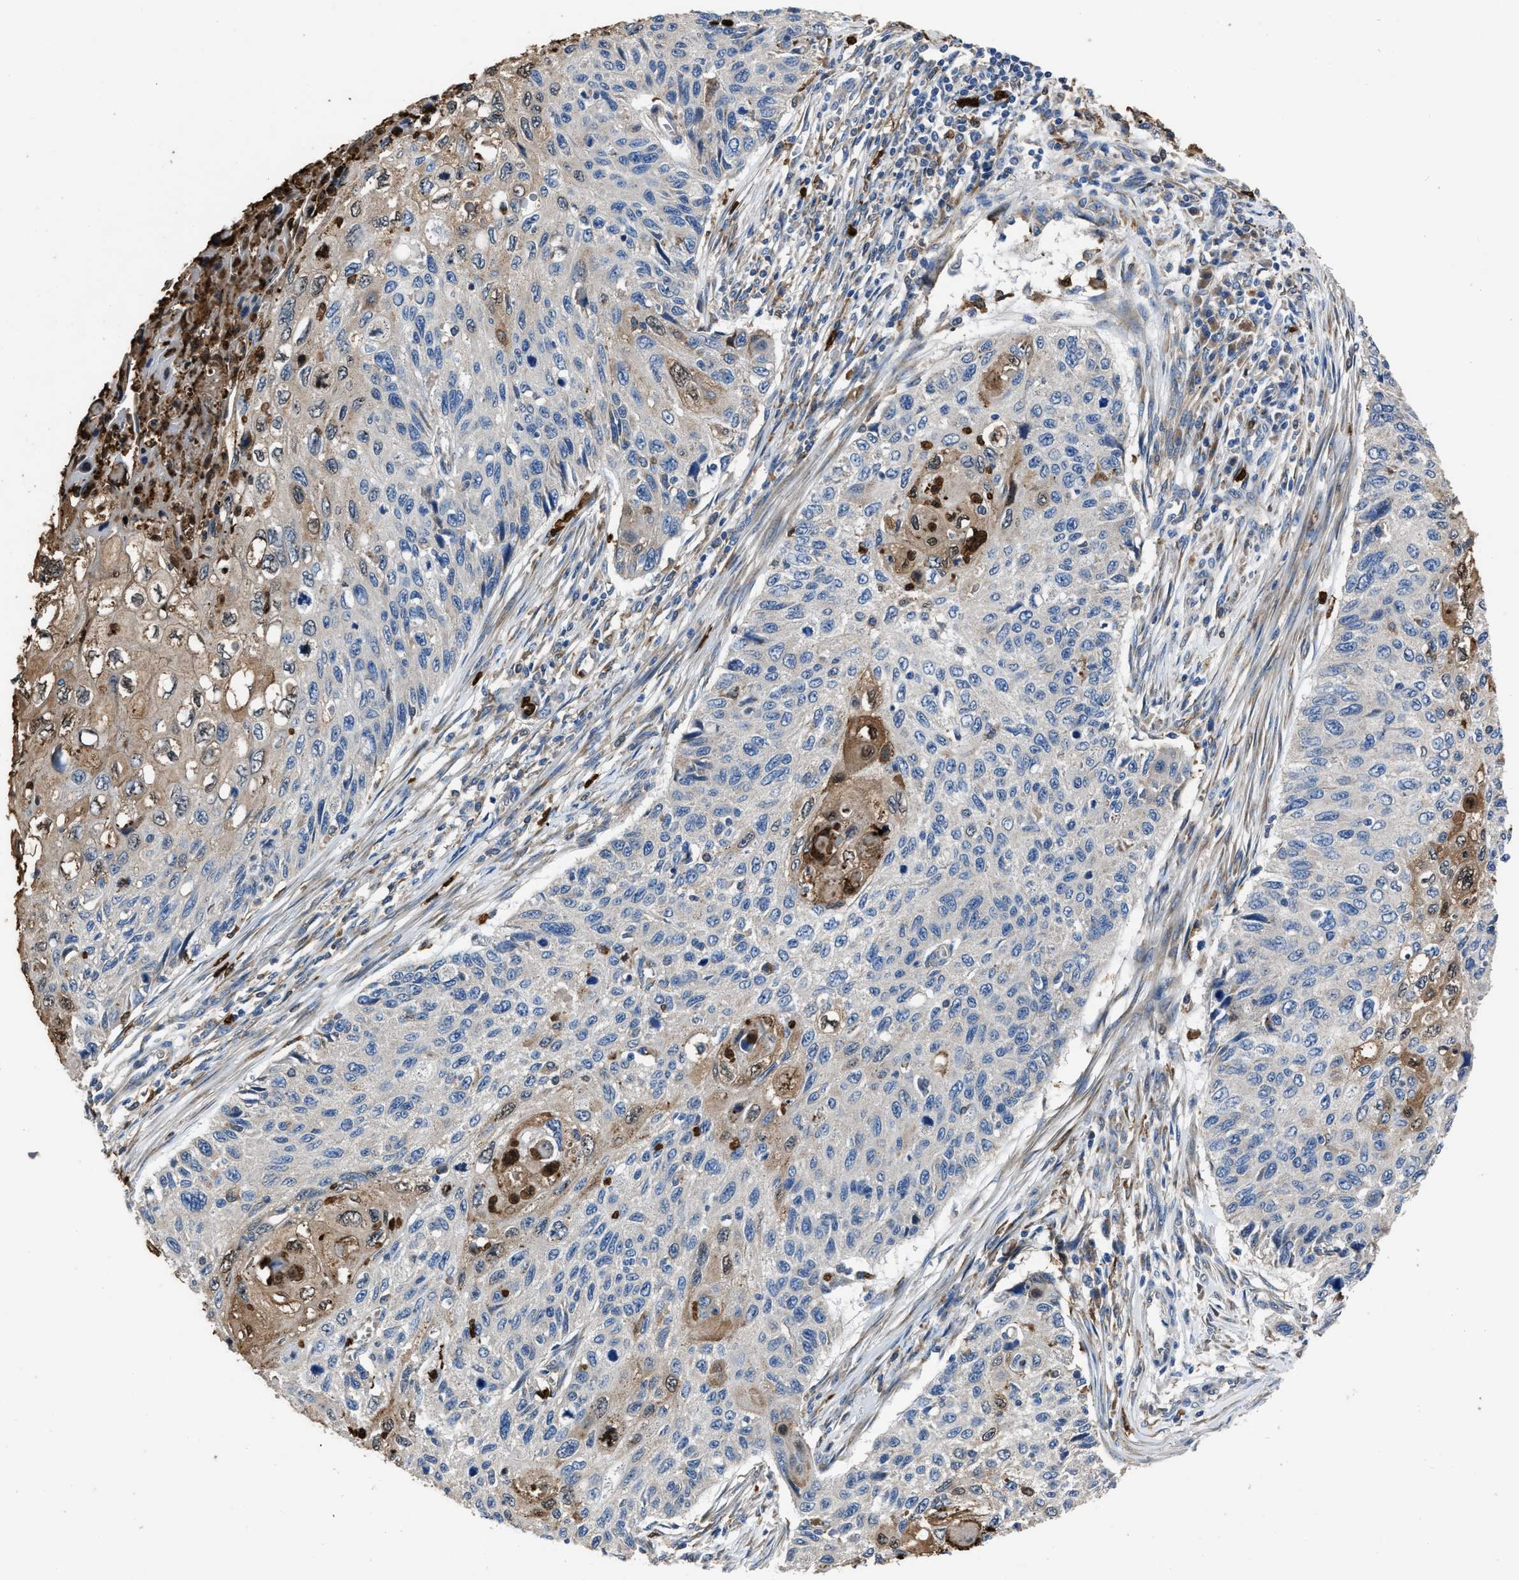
{"staining": {"intensity": "moderate", "quantity": "<25%", "location": "cytoplasmic/membranous"}, "tissue": "cervical cancer", "cell_type": "Tumor cells", "image_type": "cancer", "snomed": [{"axis": "morphology", "description": "Squamous cell carcinoma, NOS"}, {"axis": "topography", "description": "Cervix"}], "caption": "Protein staining shows moderate cytoplasmic/membranous positivity in approximately <25% of tumor cells in cervical squamous cell carcinoma.", "gene": "ANGPT1", "patient": {"sex": "female", "age": 70}}